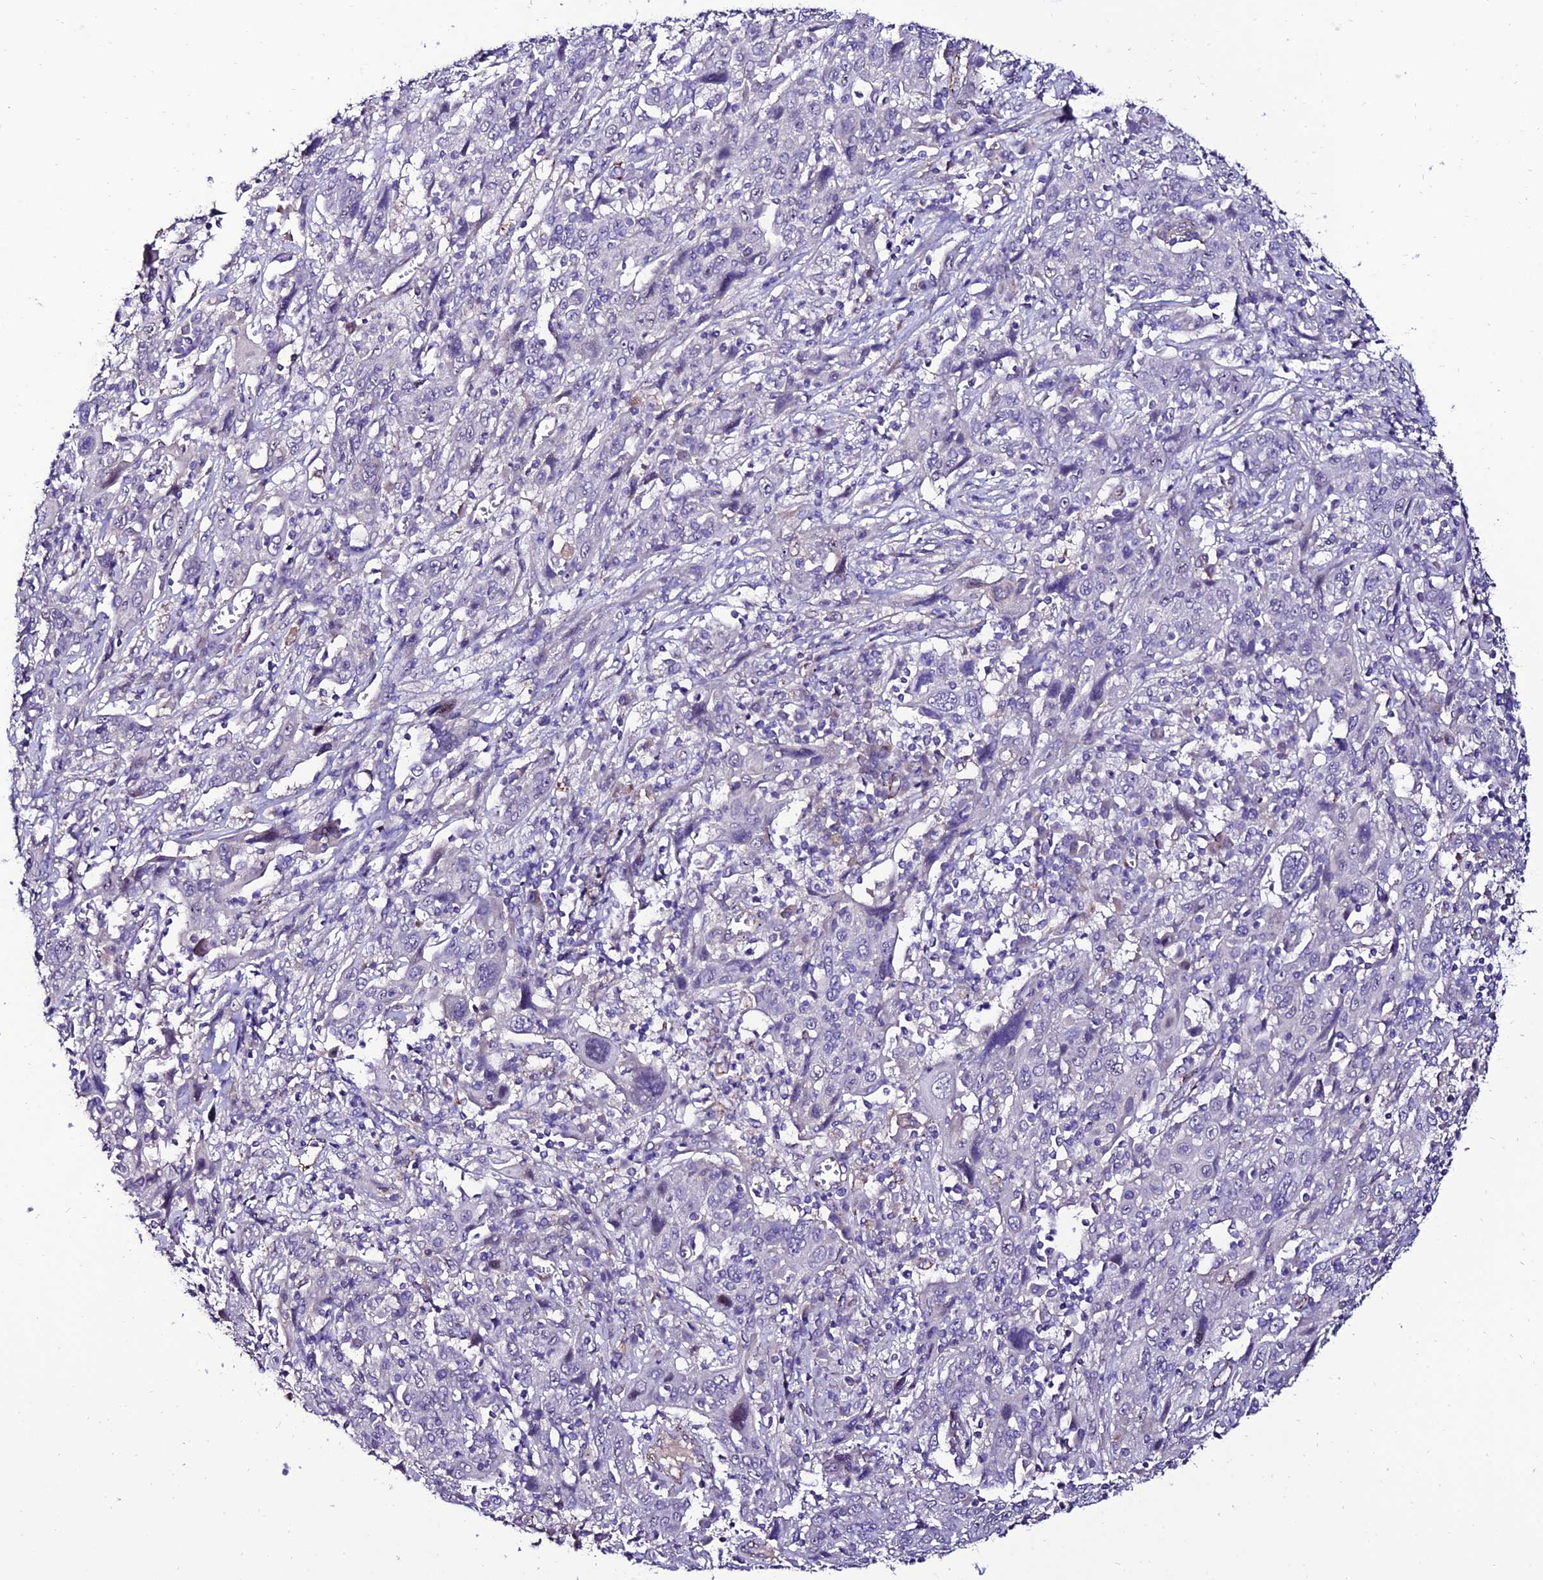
{"staining": {"intensity": "negative", "quantity": "none", "location": "none"}, "tissue": "cervical cancer", "cell_type": "Tumor cells", "image_type": "cancer", "snomed": [{"axis": "morphology", "description": "Squamous cell carcinoma, NOS"}, {"axis": "topography", "description": "Cervix"}], "caption": "This is an immunohistochemistry (IHC) image of cervical cancer. There is no expression in tumor cells.", "gene": "ALDH3B2", "patient": {"sex": "female", "age": 46}}